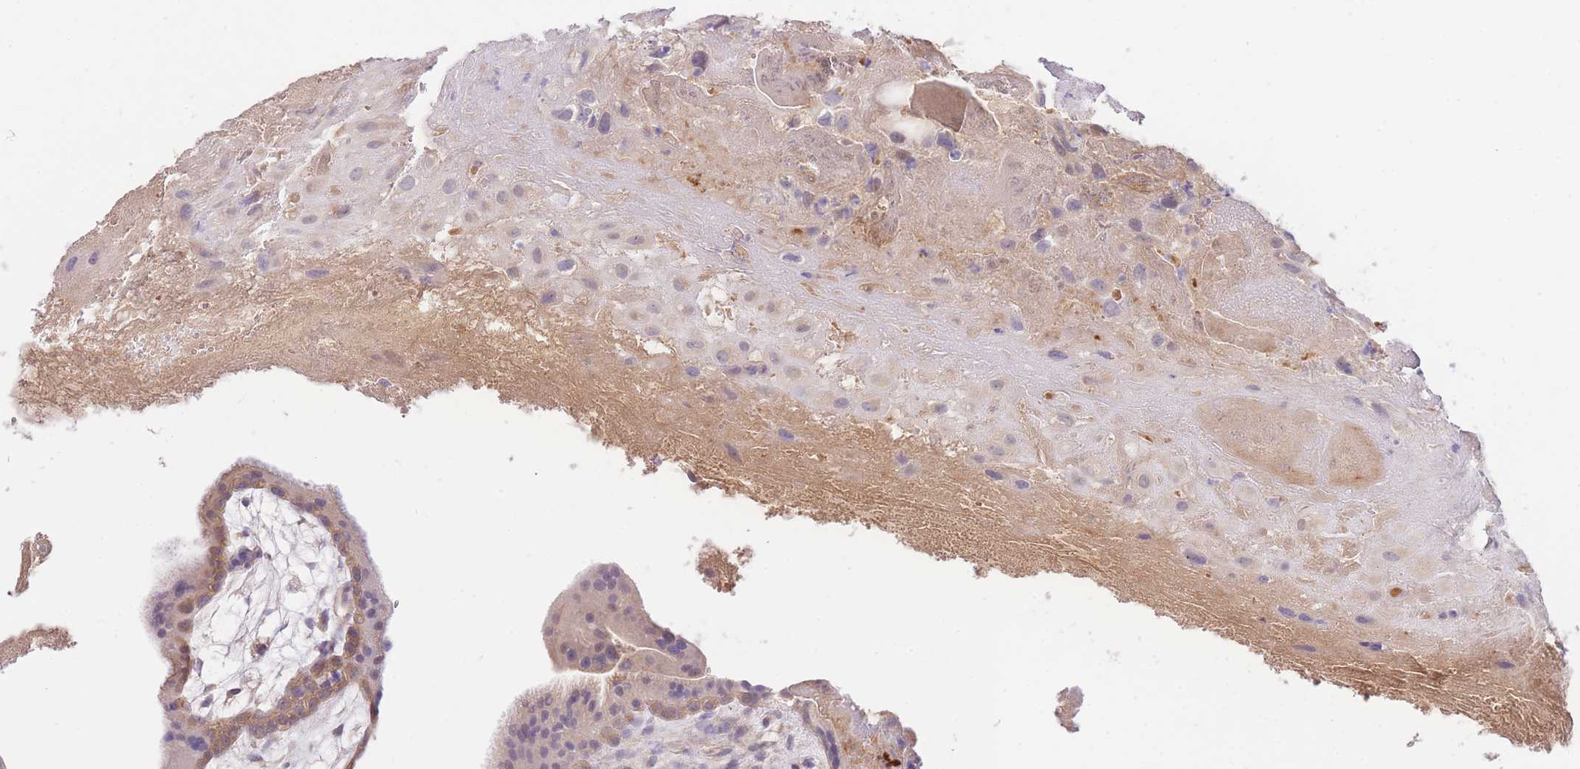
{"staining": {"intensity": "weak", "quantity": ">75%", "location": "cytoplasmic/membranous"}, "tissue": "placenta", "cell_type": "Decidual cells", "image_type": "normal", "snomed": [{"axis": "morphology", "description": "Normal tissue, NOS"}, {"axis": "topography", "description": "Placenta"}], "caption": "This histopathology image shows immunohistochemistry staining of unremarkable human placenta, with low weak cytoplasmic/membranous positivity in approximately >75% of decidual cells.", "gene": "LIPH", "patient": {"sex": "female", "age": 35}}